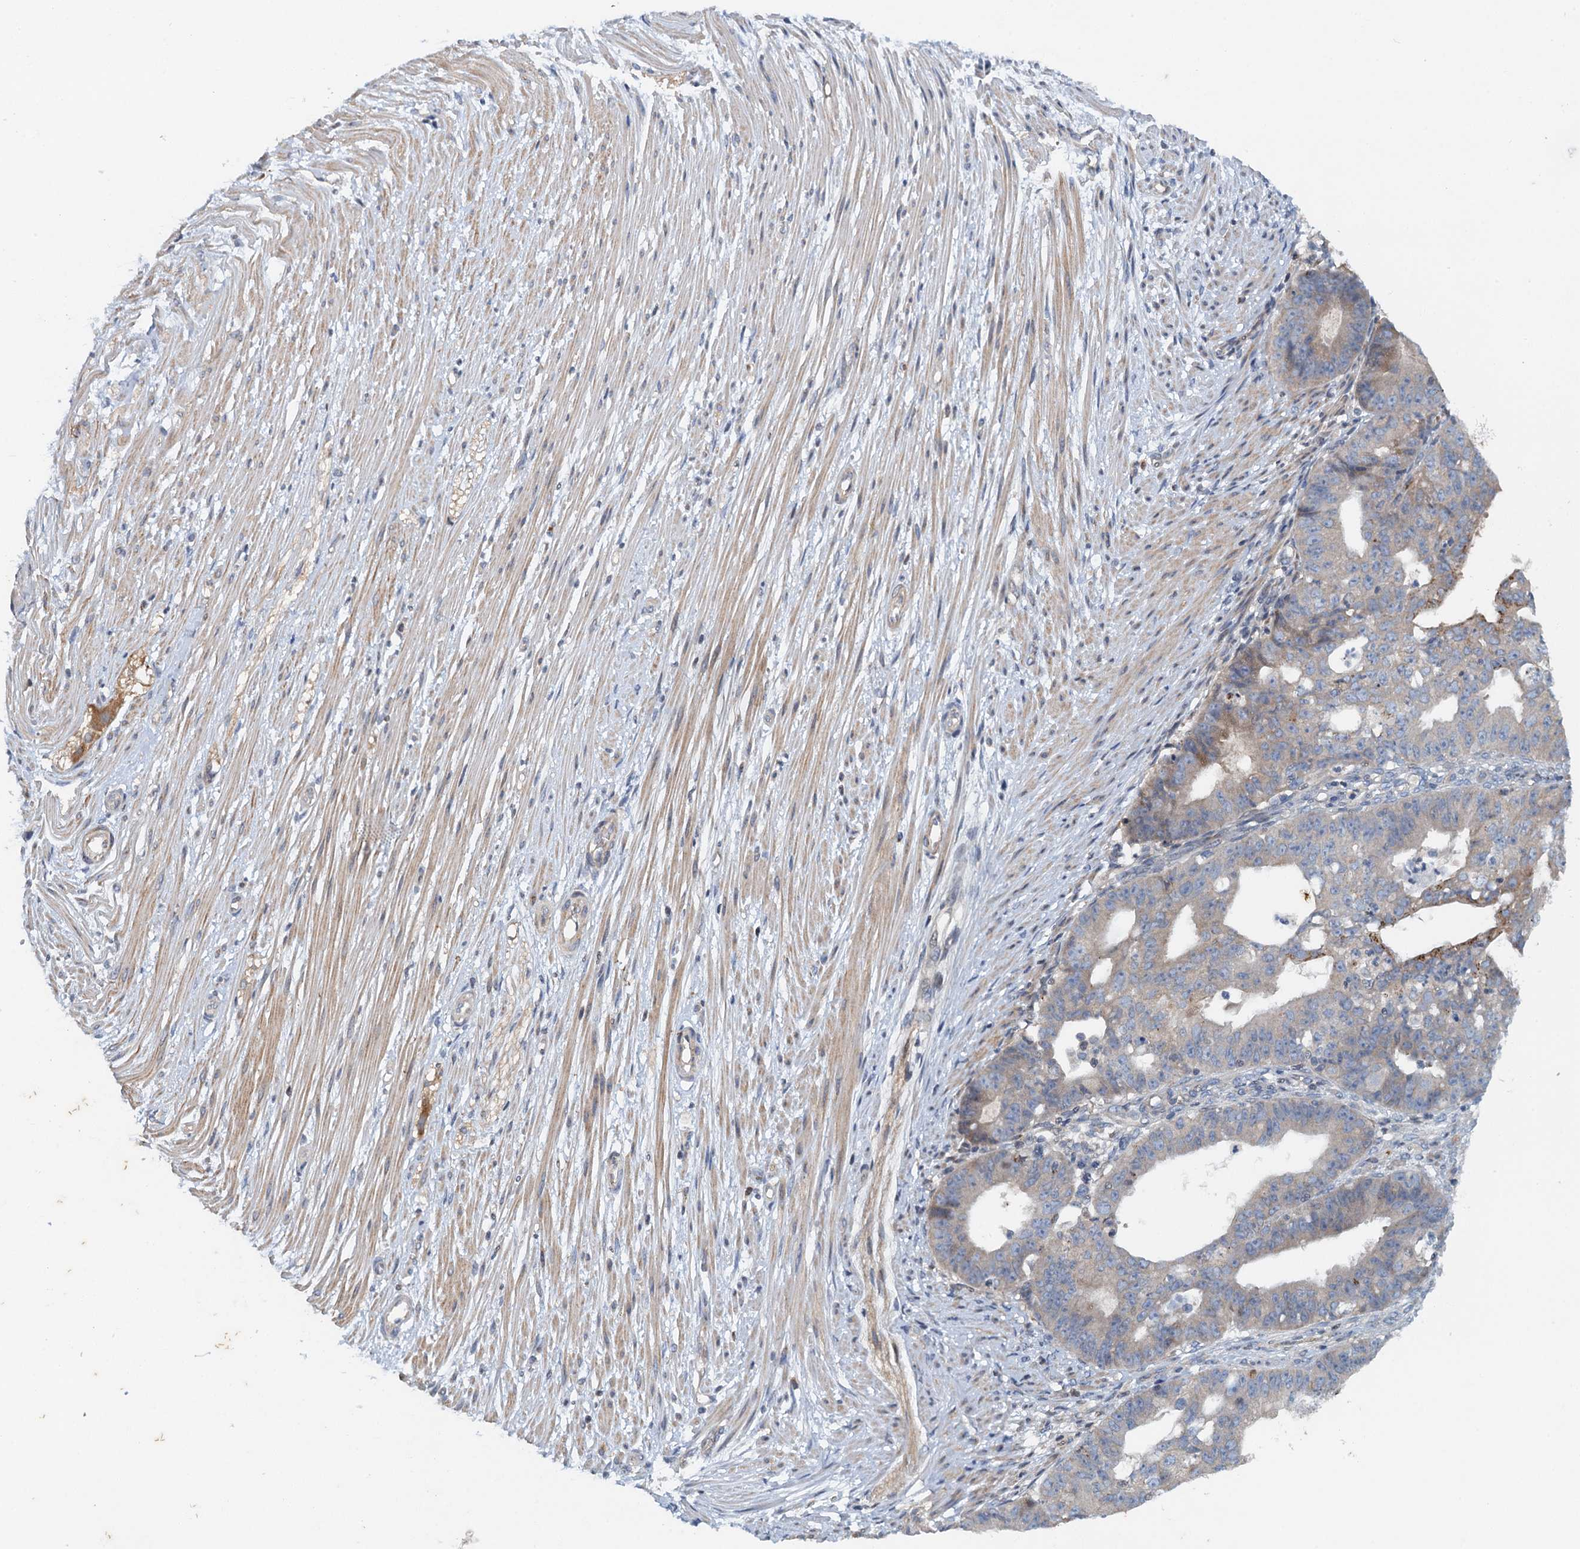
{"staining": {"intensity": "moderate", "quantity": "<25%", "location": "cytoplasmic/membranous"}, "tissue": "ovarian cancer", "cell_type": "Tumor cells", "image_type": "cancer", "snomed": [{"axis": "morphology", "description": "Carcinoma, endometroid"}, {"axis": "topography", "description": "Appendix"}, {"axis": "topography", "description": "Ovary"}], "caption": "A high-resolution image shows immunohistochemistry staining of endometroid carcinoma (ovarian), which displays moderate cytoplasmic/membranous expression in about <25% of tumor cells. Using DAB (brown) and hematoxylin (blue) stains, captured at high magnification using brightfield microscopy.", "gene": "NBEA", "patient": {"sex": "female", "age": 42}}